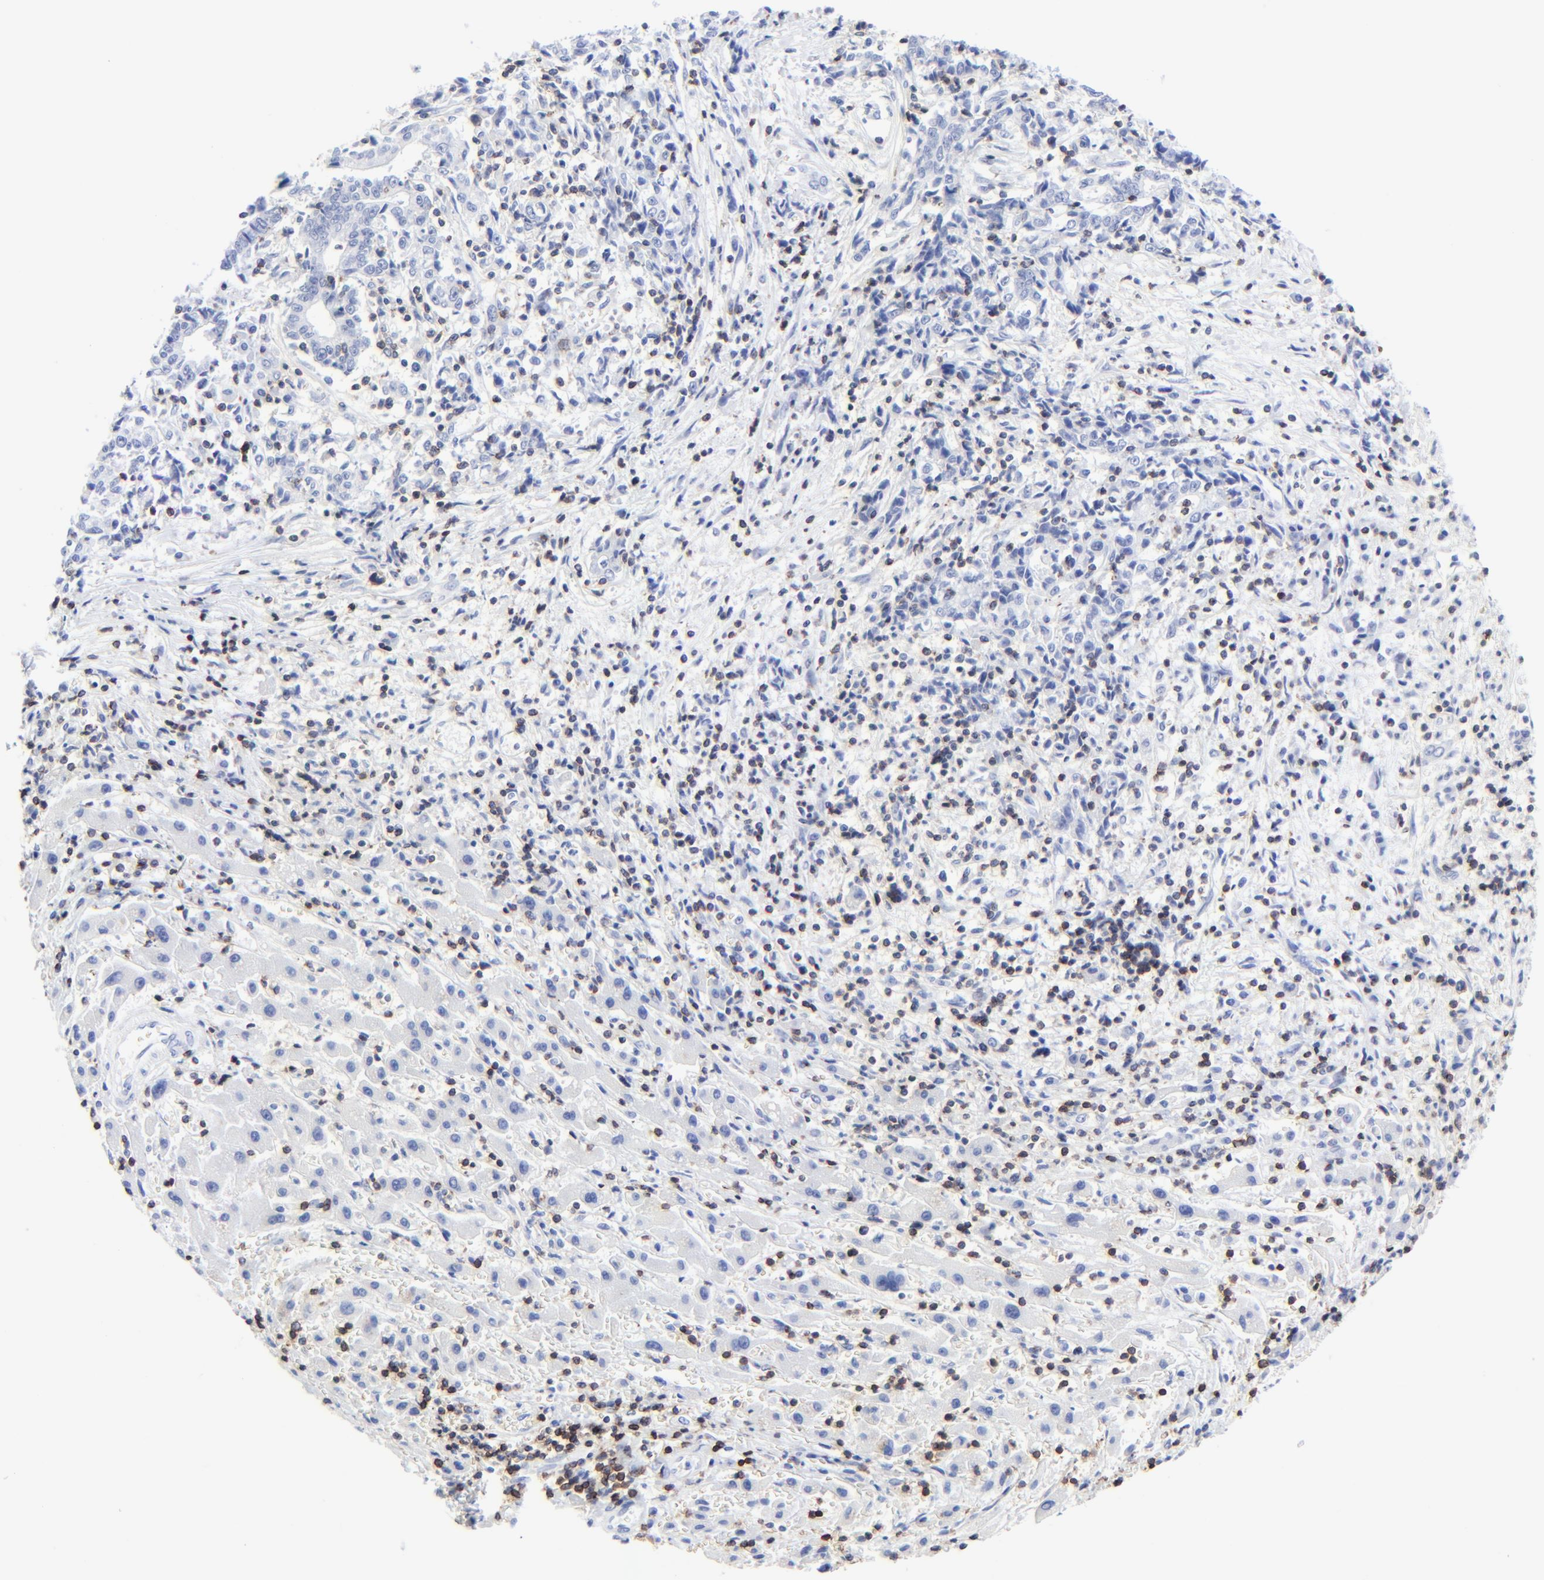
{"staining": {"intensity": "negative", "quantity": "none", "location": "none"}, "tissue": "liver cancer", "cell_type": "Tumor cells", "image_type": "cancer", "snomed": [{"axis": "morphology", "description": "Cholangiocarcinoma"}, {"axis": "topography", "description": "Liver"}], "caption": "This is an immunohistochemistry (IHC) histopathology image of liver cholangiocarcinoma. There is no staining in tumor cells.", "gene": "LCK", "patient": {"sex": "male", "age": 57}}